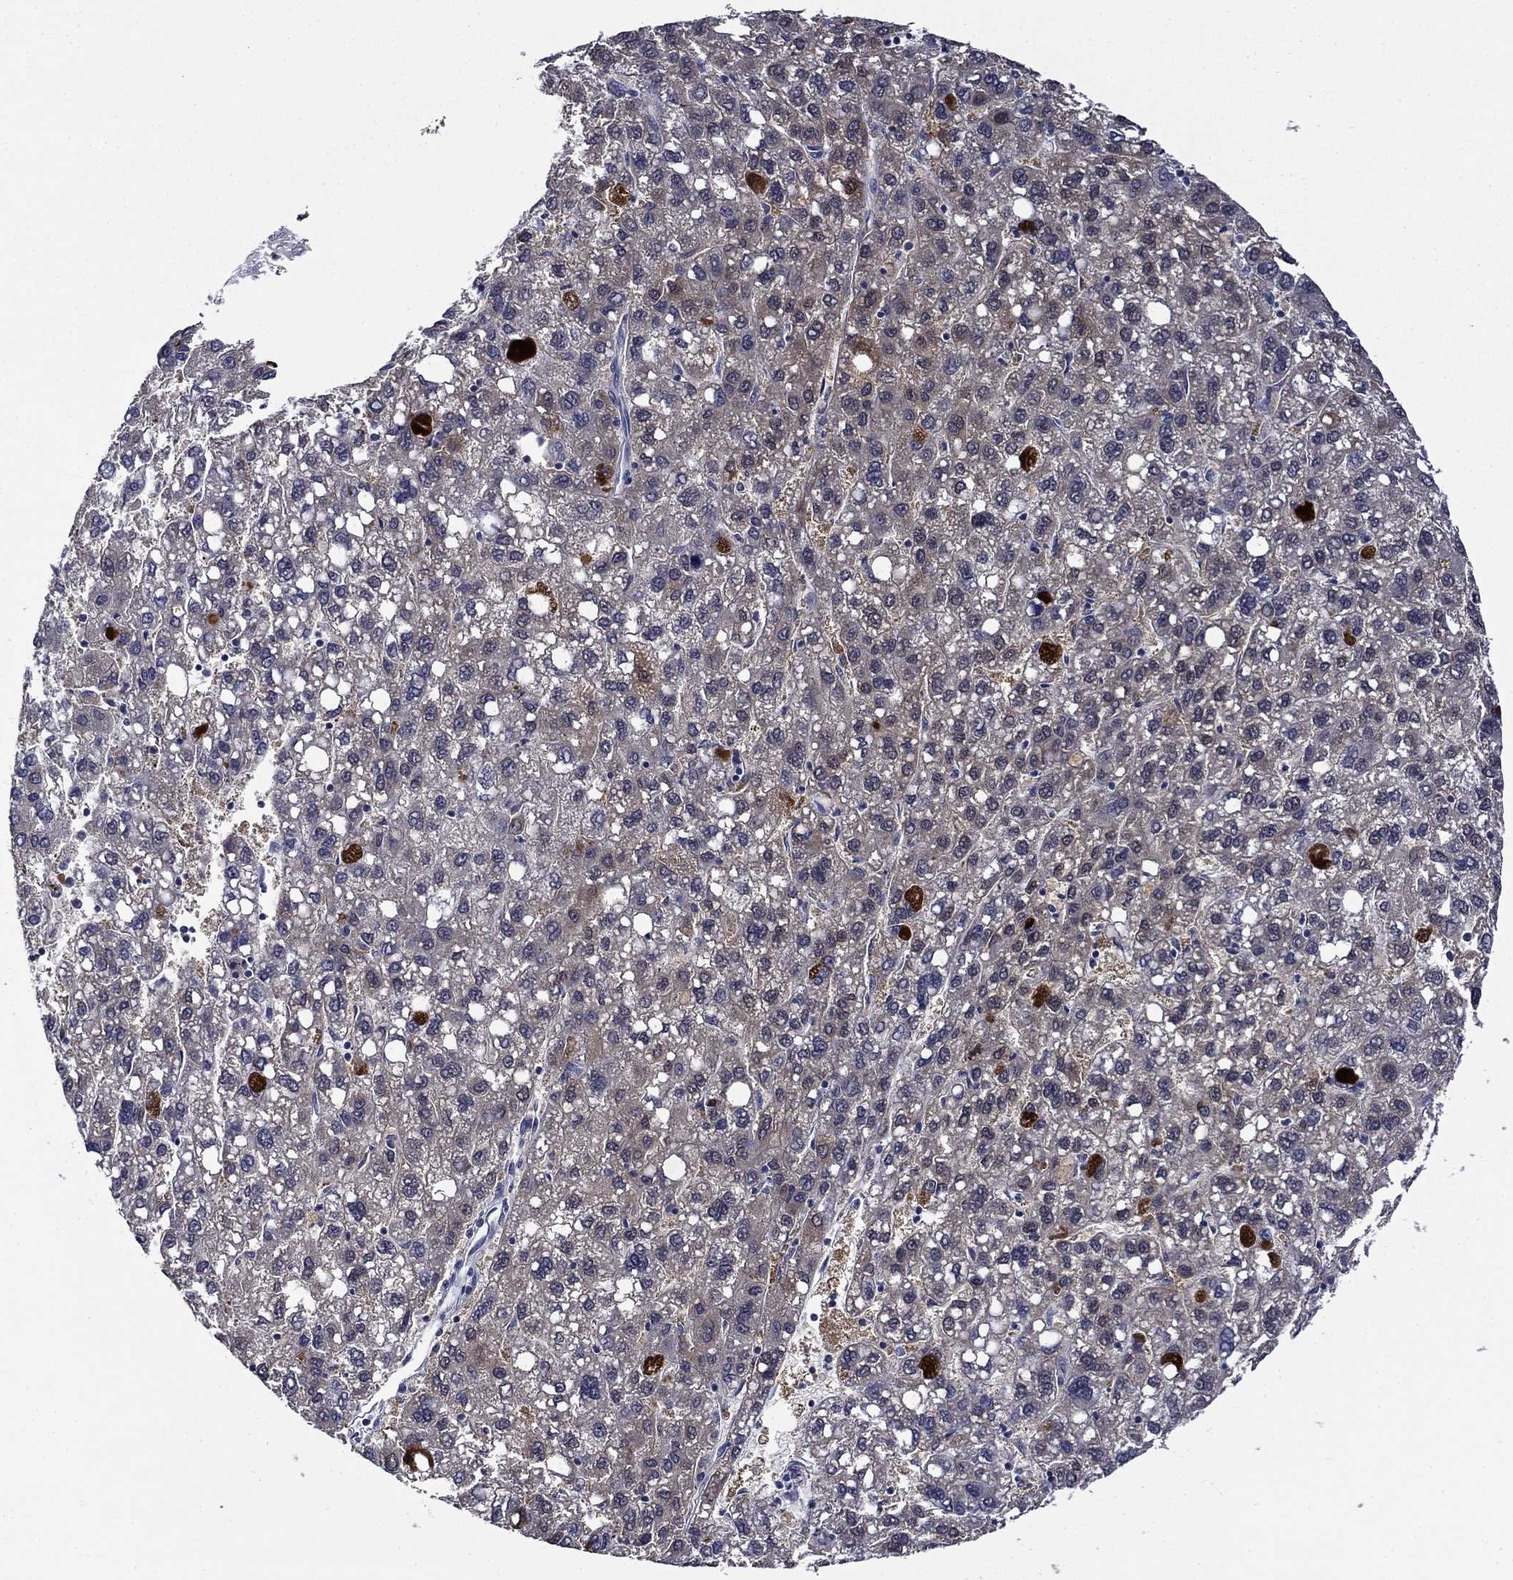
{"staining": {"intensity": "negative", "quantity": "none", "location": "none"}, "tissue": "liver cancer", "cell_type": "Tumor cells", "image_type": "cancer", "snomed": [{"axis": "morphology", "description": "Carcinoma, Hepatocellular, NOS"}, {"axis": "topography", "description": "Liver"}], "caption": "High power microscopy histopathology image of an immunohistochemistry photomicrograph of liver cancer (hepatocellular carcinoma), revealing no significant positivity in tumor cells. The staining was performed using DAB to visualize the protein expression in brown, while the nuclei were stained in blue with hematoxylin (Magnification: 20x).", "gene": "DDTL", "patient": {"sex": "female", "age": 82}}